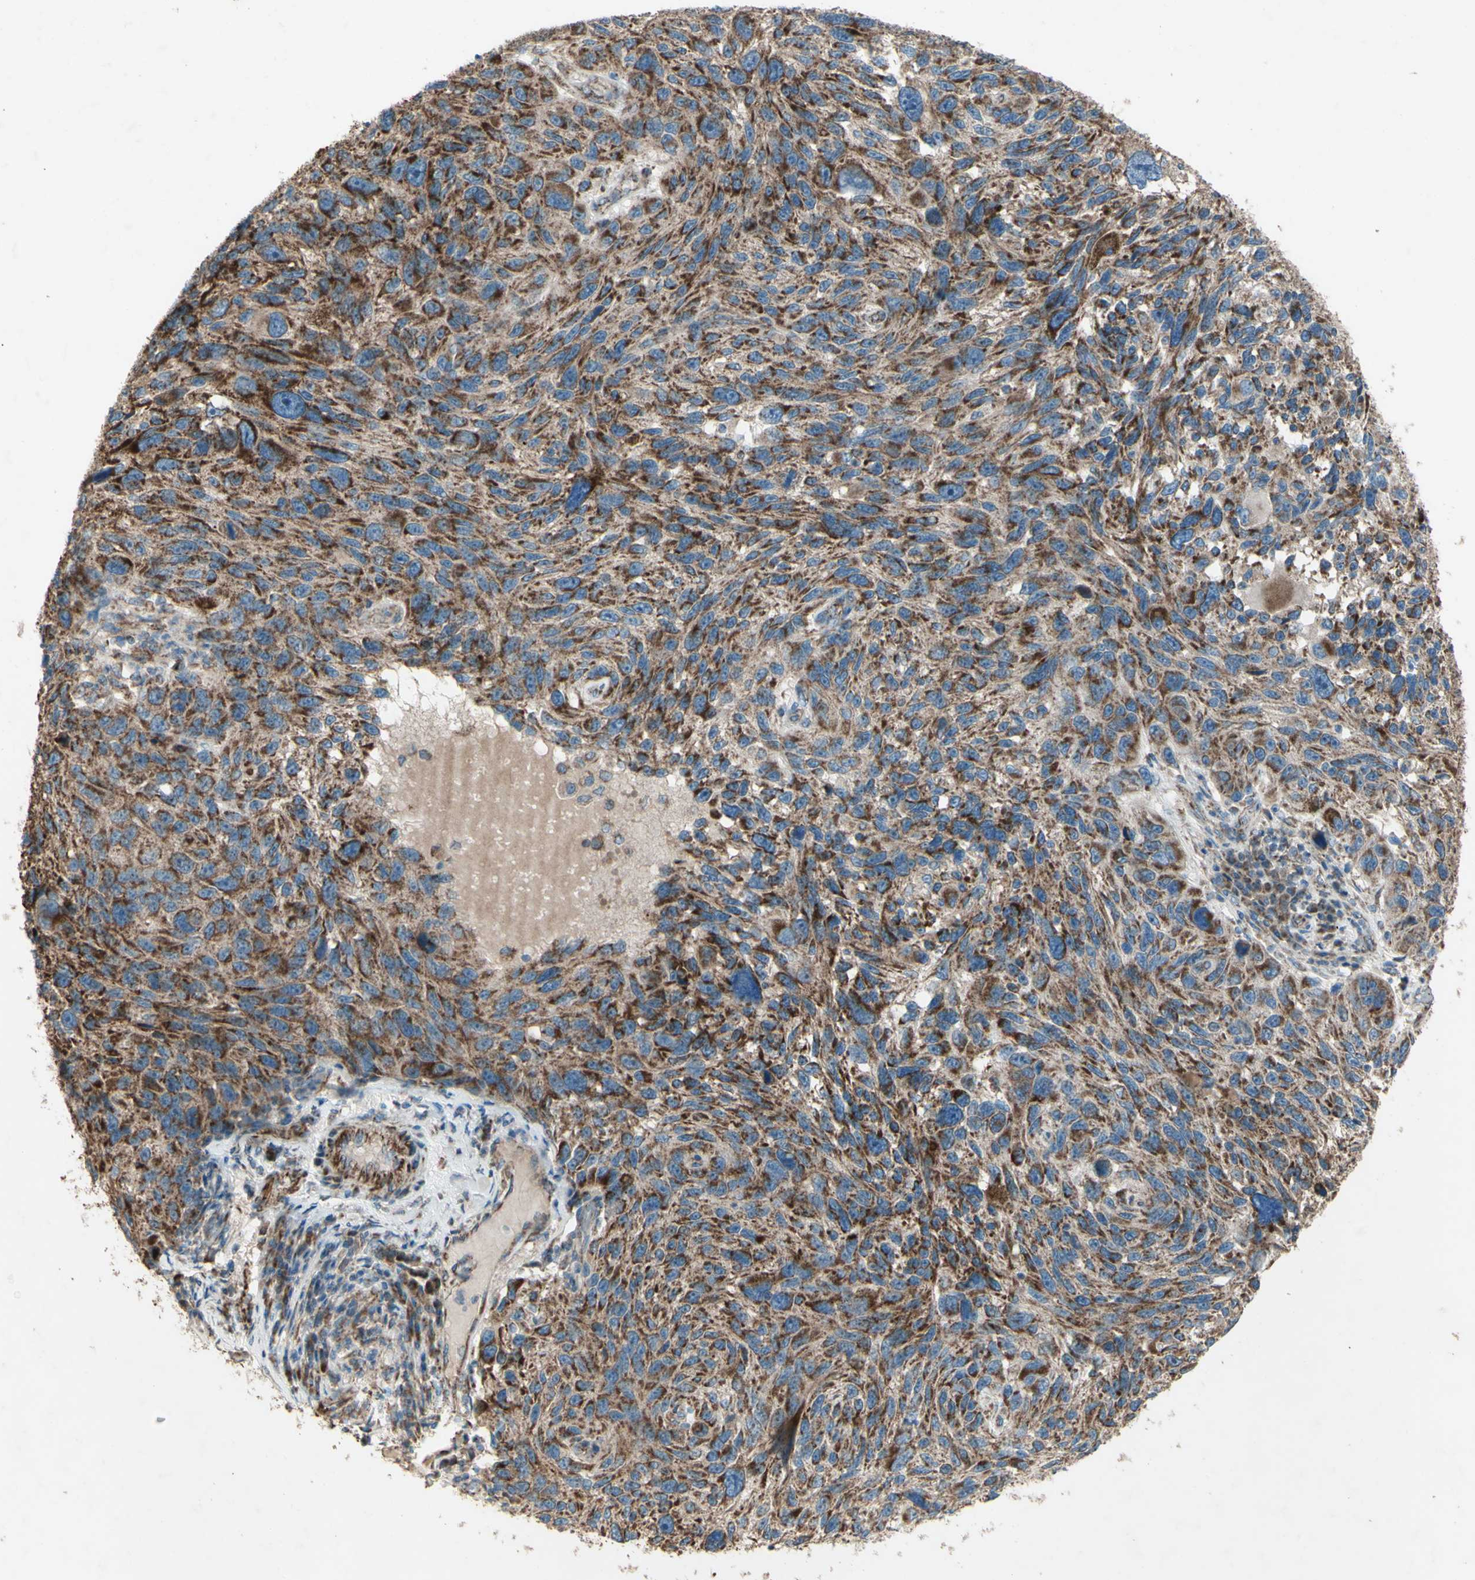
{"staining": {"intensity": "strong", "quantity": ">75%", "location": "cytoplasmic/membranous"}, "tissue": "melanoma", "cell_type": "Tumor cells", "image_type": "cancer", "snomed": [{"axis": "morphology", "description": "Malignant melanoma, NOS"}, {"axis": "topography", "description": "Skin"}], "caption": "The immunohistochemical stain shows strong cytoplasmic/membranous positivity in tumor cells of malignant melanoma tissue.", "gene": "RHOT1", "patient": {"sex": "male", "age": 53}}